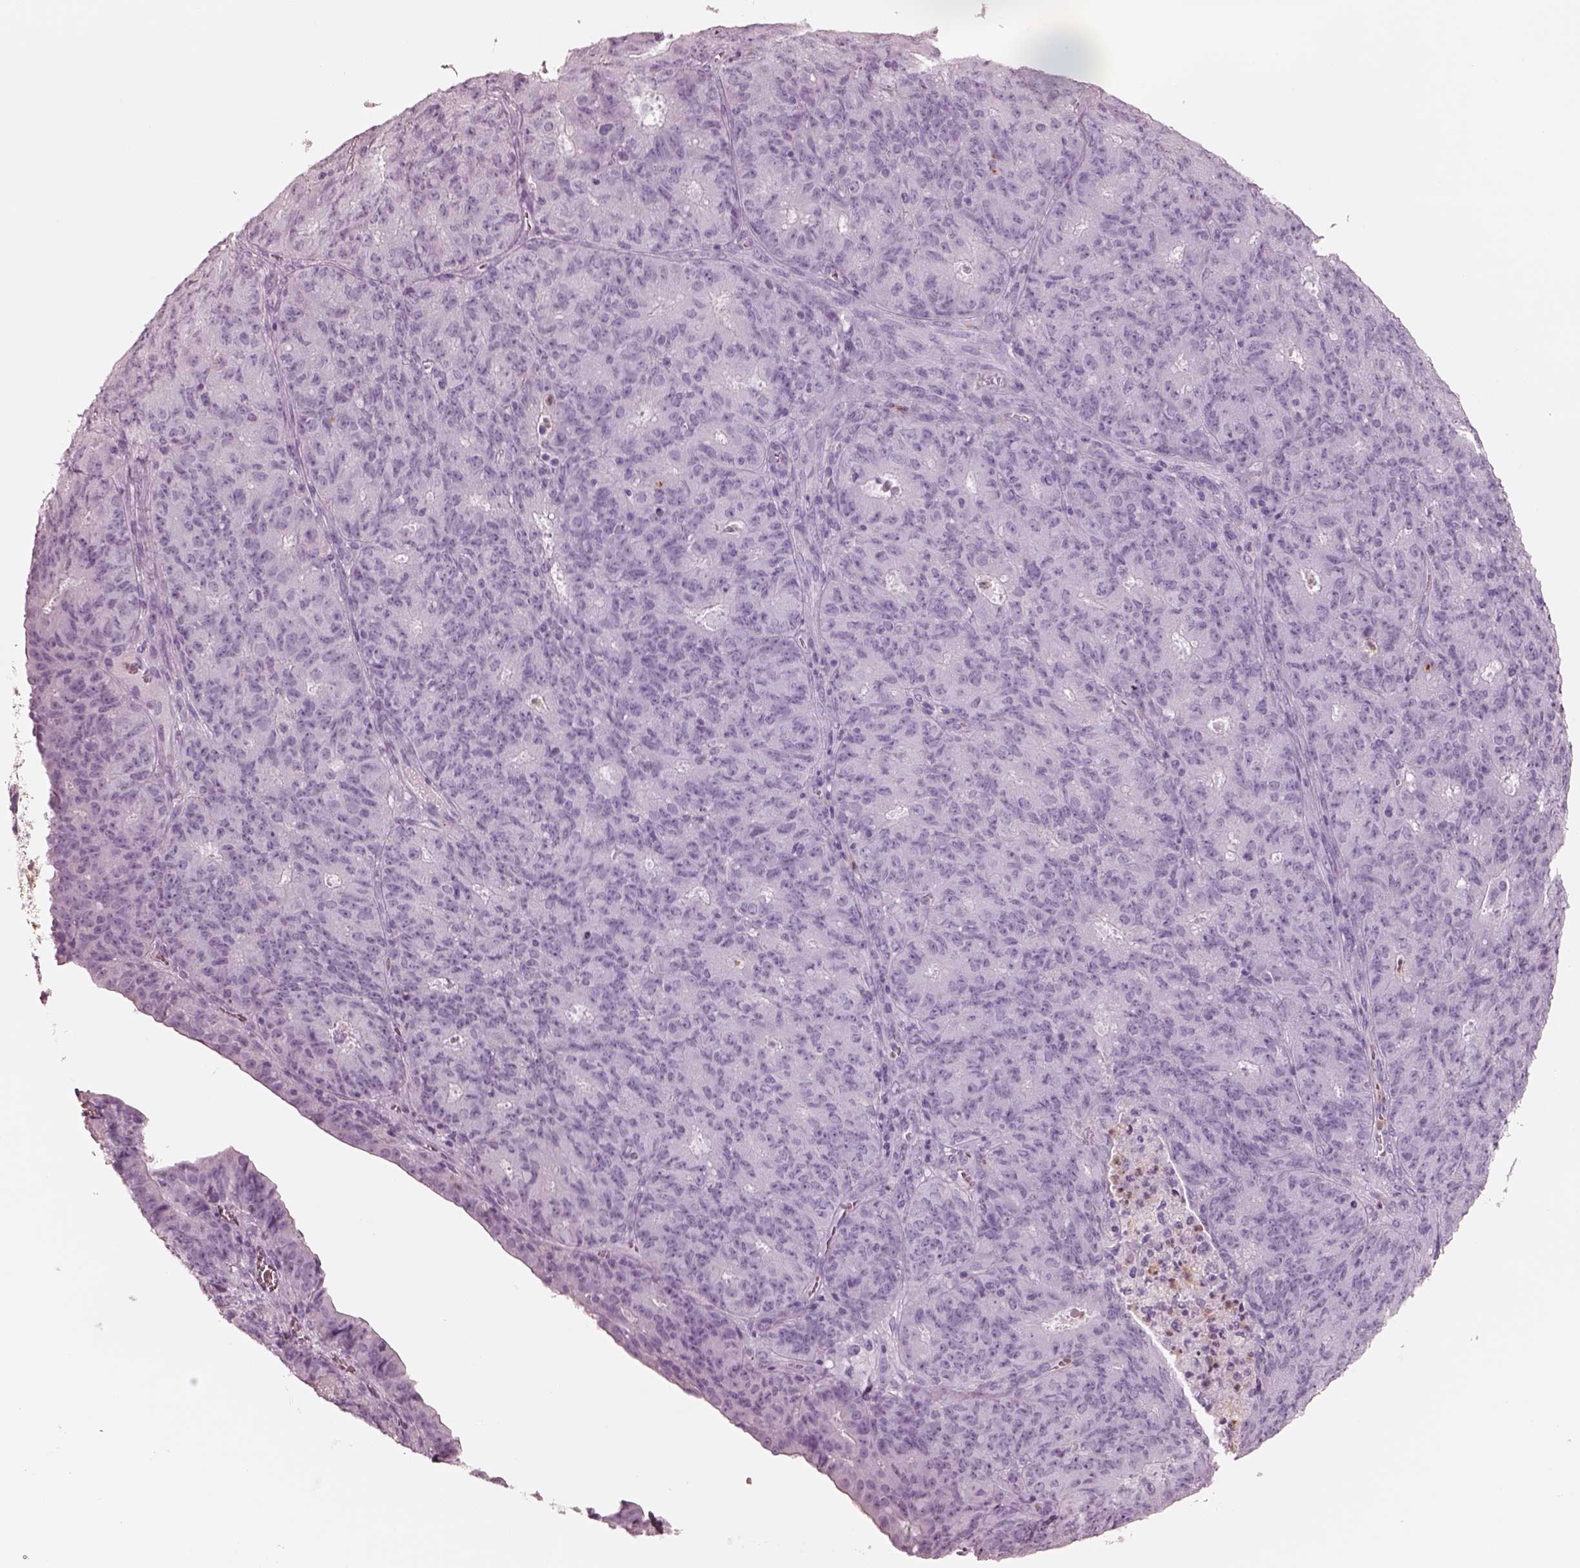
{"staining": {"intensity": "negative", "quantity": "none", "location": "none"}, "tissue": "ovarian cancer", "cell_type": "Tumor cells", "image_type": "cancer", "snomed": [{"axis": "morphology", "description": "Carcinoma, endometroid"}, {"axis": "topography", "description": "Ovary"}], "caption": "The image exhibits no significant staining in tumor cells of ovarian cancer. (DAB (3,3'-diaminobenzidine) IHC, high magnification).", "gene": "ELANE", "patient": {"sex": "female", "age": 42}}